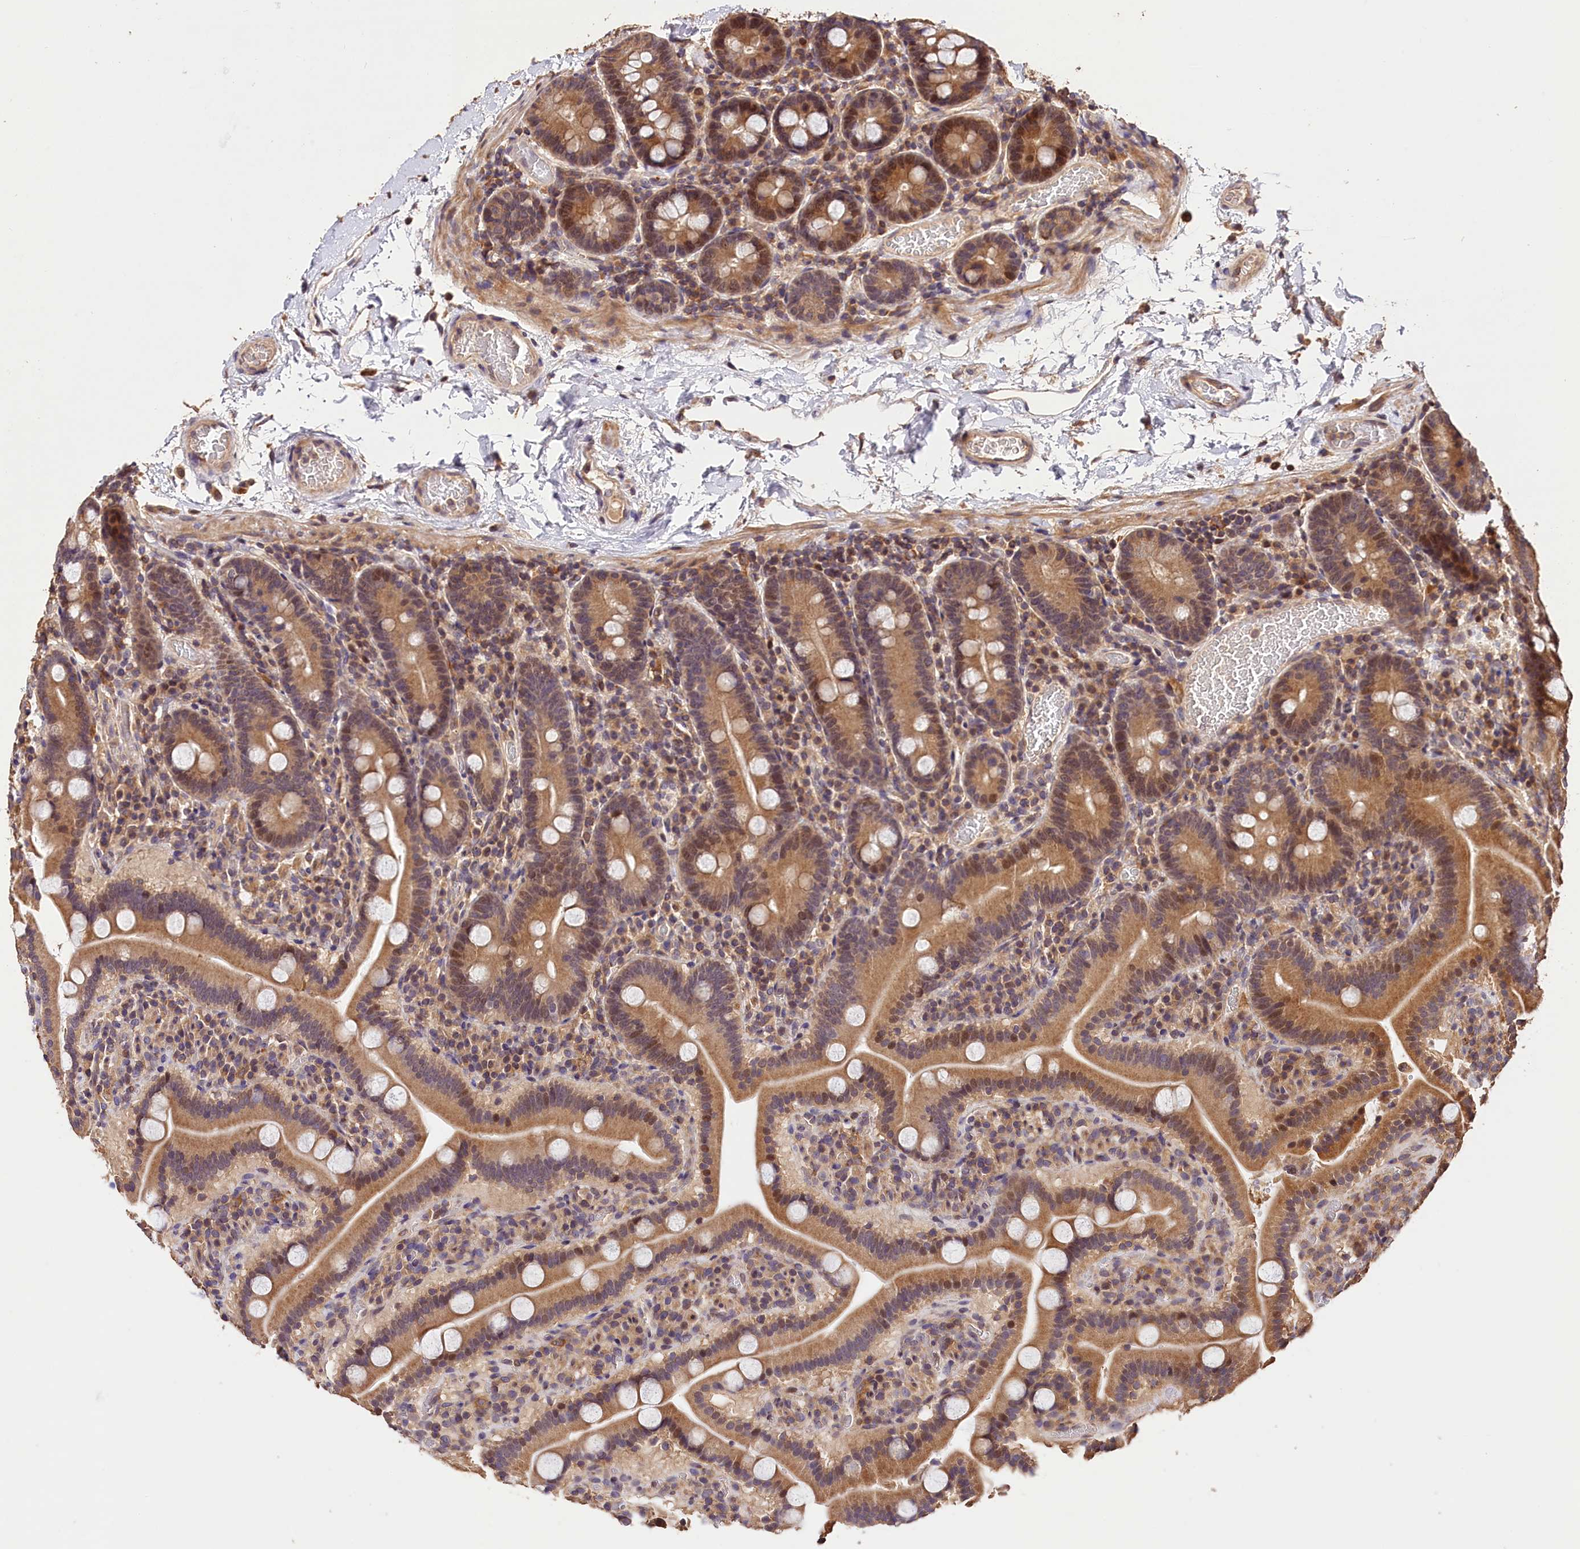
{"staining": {"intensity": "moderate", "quantity": ">75%", "location": "cytoplasmic/membranous,nuclear"}, "tissue": "duodenum", "cell_type": "Glandular cells", "image_type": "normal", "snomed": [{"axis": "morphology", "description": "Normal tissue, NOS"}, {"axis": "topography", "description": "Duodenum"}], "caption": "IHC (DAB (3,3'-diaminobenzidine)) staining of unremarkable human duodenum shows moderate cytoplasmic/membranous,nuclear protein positivity in approximately >75% of glandular cells. (brown staining indicates protein expression, while blue staining denotes nuclei).", "gene": "KPTN", "patient": {"sex": "male", "age": 55}}